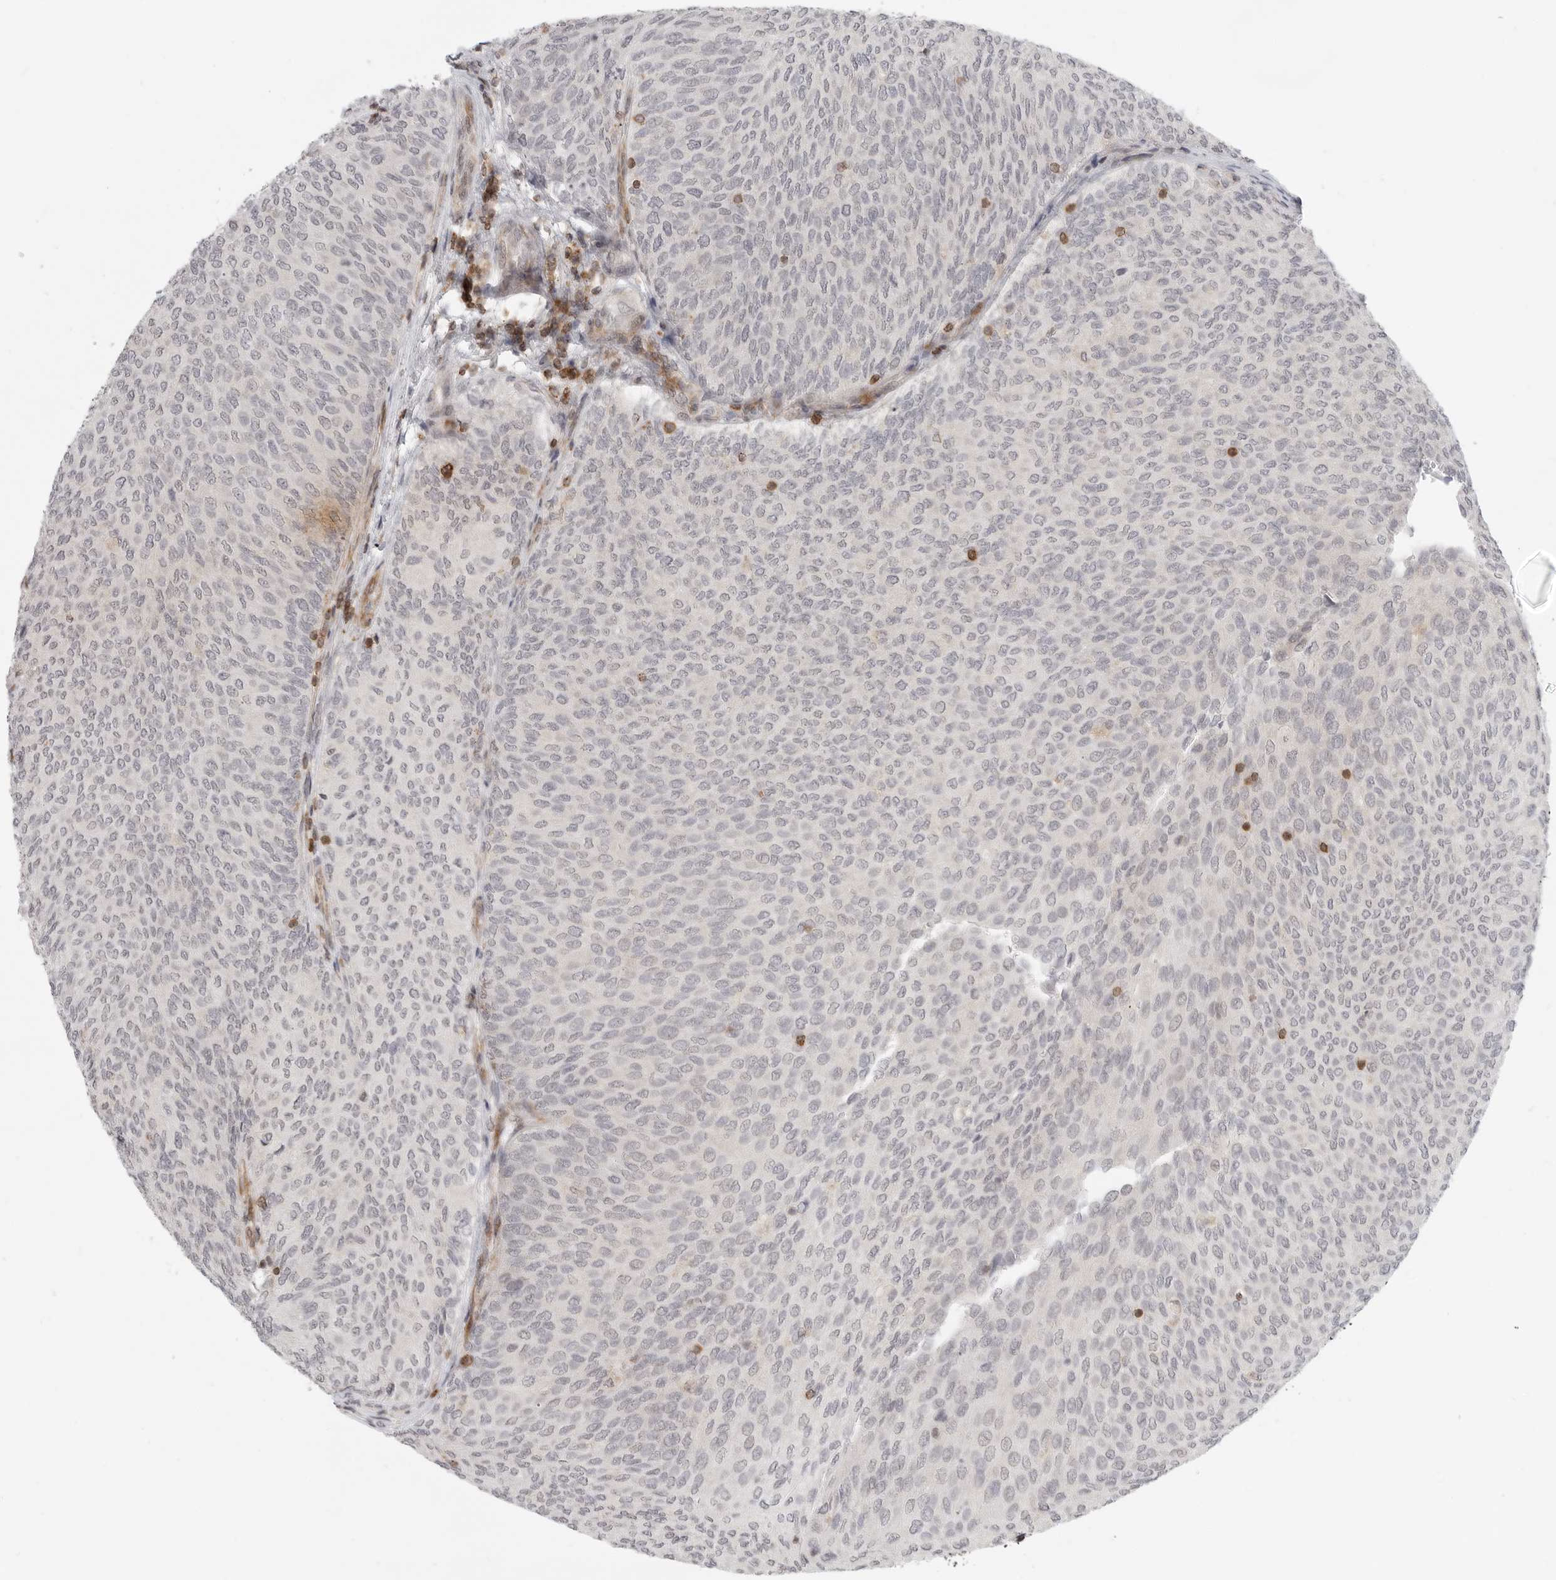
{"staining": {"intensity": "negative", "quantity": "none", "location": "none"}, "tissue": "urothelial cancer", "cell_type": "Tumor cells", "image_type": "cancer", "snomed": [{"axis": "morphology", "description": "Urothelial carcinoma, Low grade"}, {"axis": "topography", "description": "Urinary bladder"}], "caption": "Immunohistochemistry image of low-grade urothelial carcinoma stained for a protein (brown), which shows no expression in tumor cells. (Brightfield microscopy of DAB immunohistochemistry (IHC) at high magnification).", "gene": "SH3KBP1", "patient": {"sex": "female", "age": 79}}